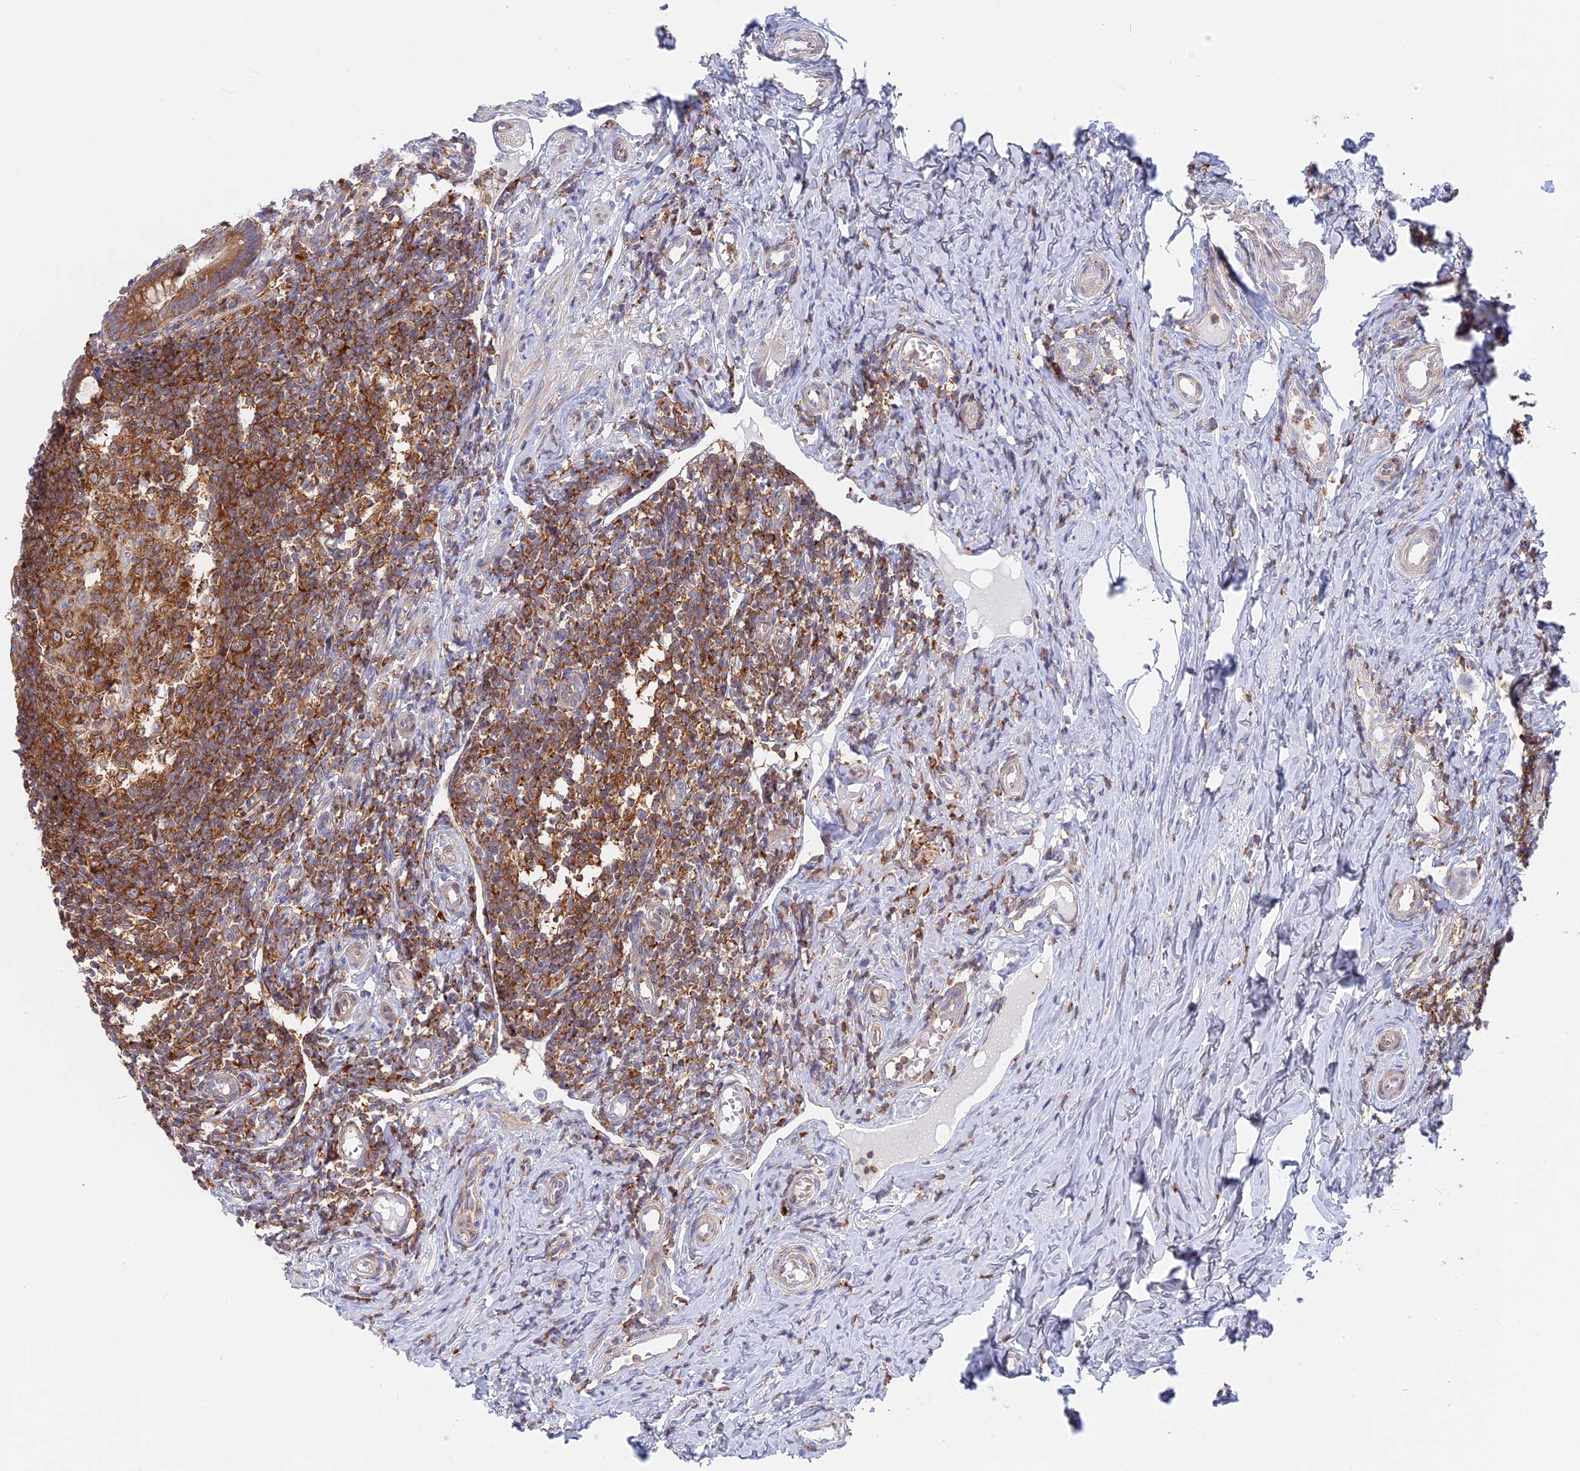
{"staining": {"intensity": "moderate", "quantity": ">75%", "location": "cytoplasmic/membranous"}, "tissue": "appendix", "cell_type": "Glandular cells", "image_type": "normal", "snomed": [{"axis": "morphology", "description": "Normal tissue, NOS"}, {"axis": "topography", "description": "Appendix"}], "caption": "High-power microscopy captured an immunohistochemistry micrograph of unremarkable appendix, revealing moderate cytoplasmic/membranous staining in approximately >75% of glandular cells.", "gene": "GMIP", "patient": {"sex": "female", "age": 33}}